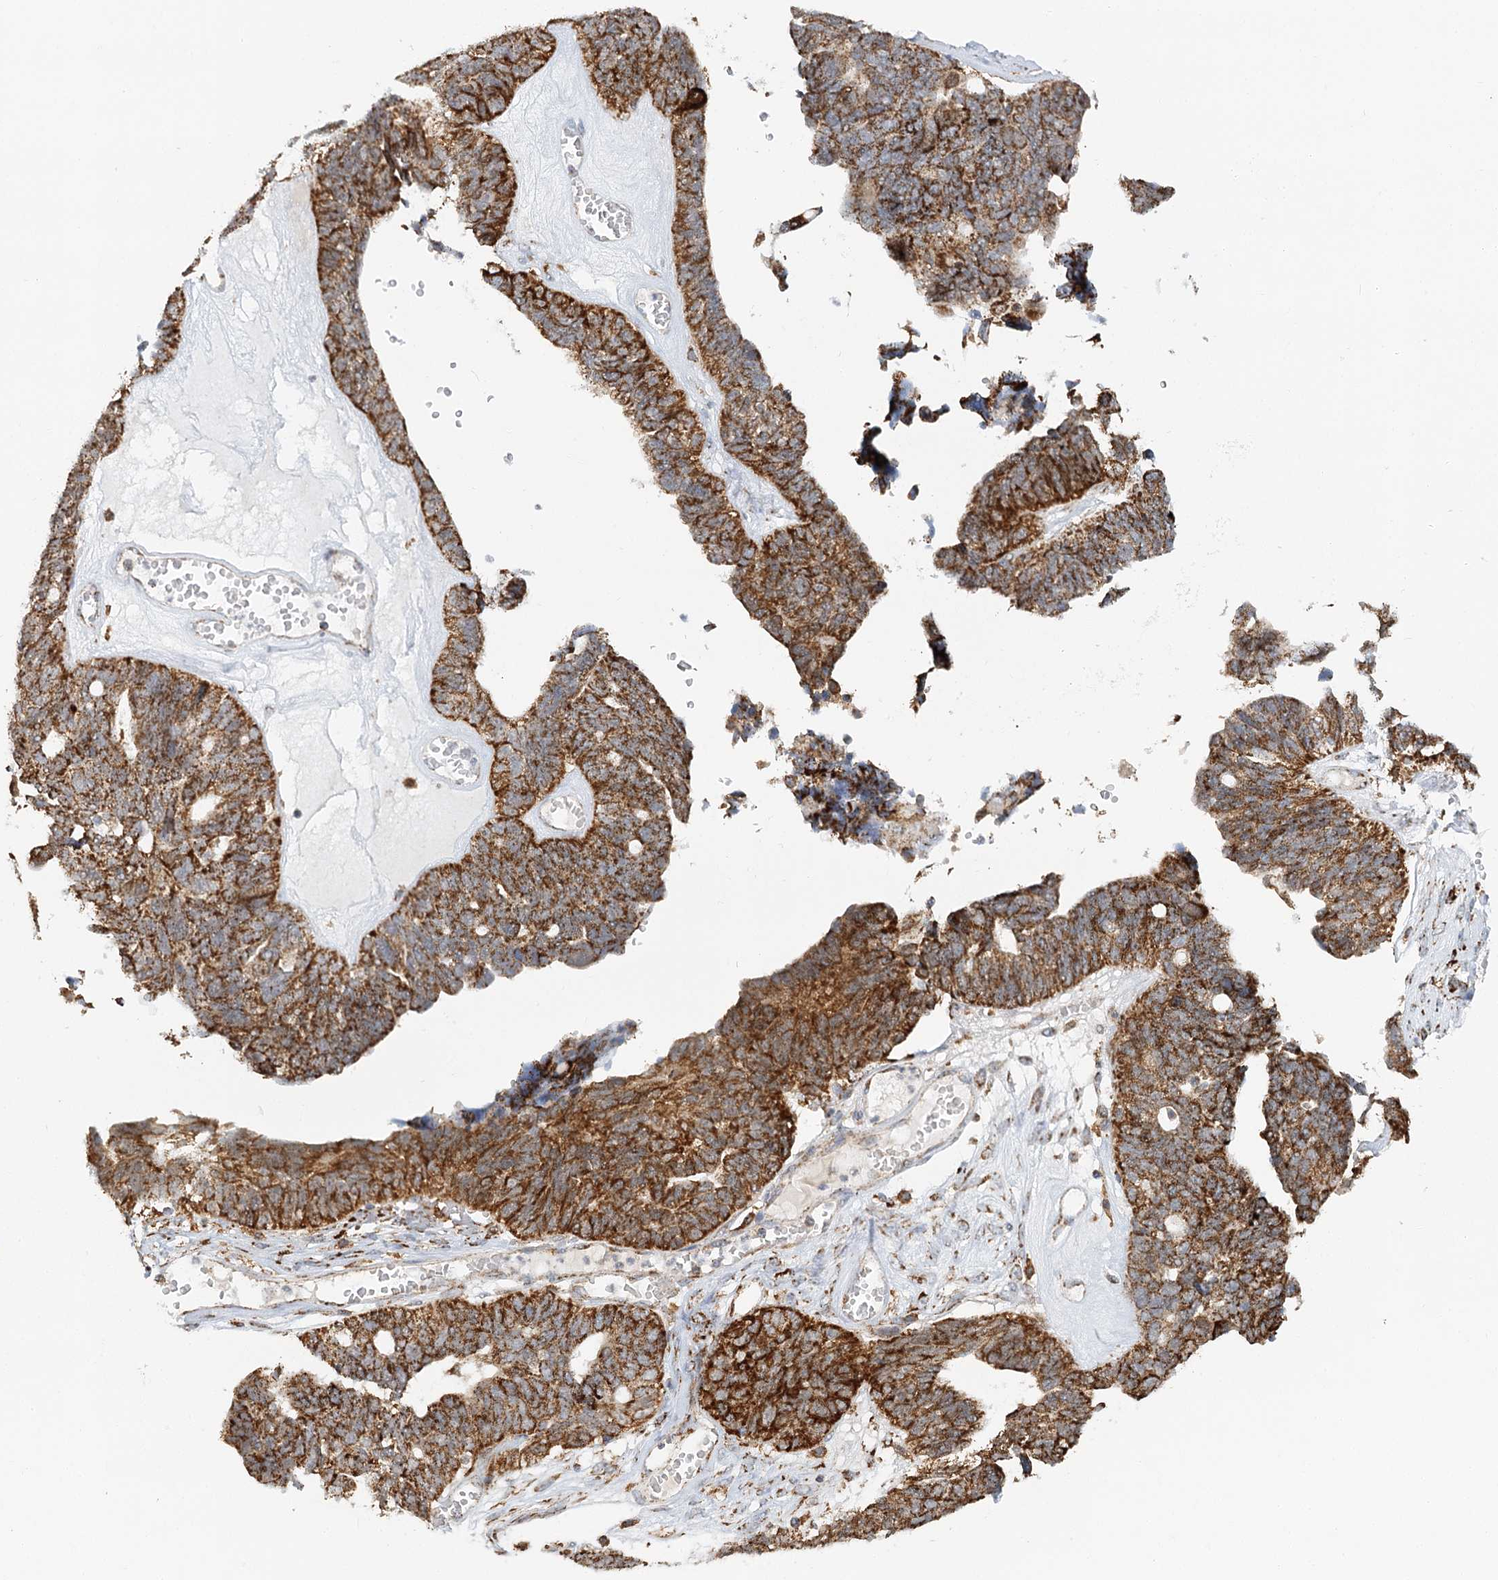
{"staining": {"intensity": "strong", "quantity": ">75%", "location": "cytoplasmic/membranous"}, "tissue": "ovarian cancer", "cell_type": "Tumor cells", "image_type": "cancer", "snomed": [{"axis": "morphology", "description": "Cystadenocarcinoma, serous, NOS"}, {"axis": "topography", "description": "Ovary"}], "caption": "Ovarian cancer (serous cystadenocarcinoma) was stained to show a protein in brown. There is high levels of strong cytoplasmic/membranous positivity in about >75% of tumor cells. Immunohistochemistry stains the protein of interest in brown and the nuclei are stained blue.", "gene": "TAS1R1", "patient": {"sex": "female", "age": 79}}